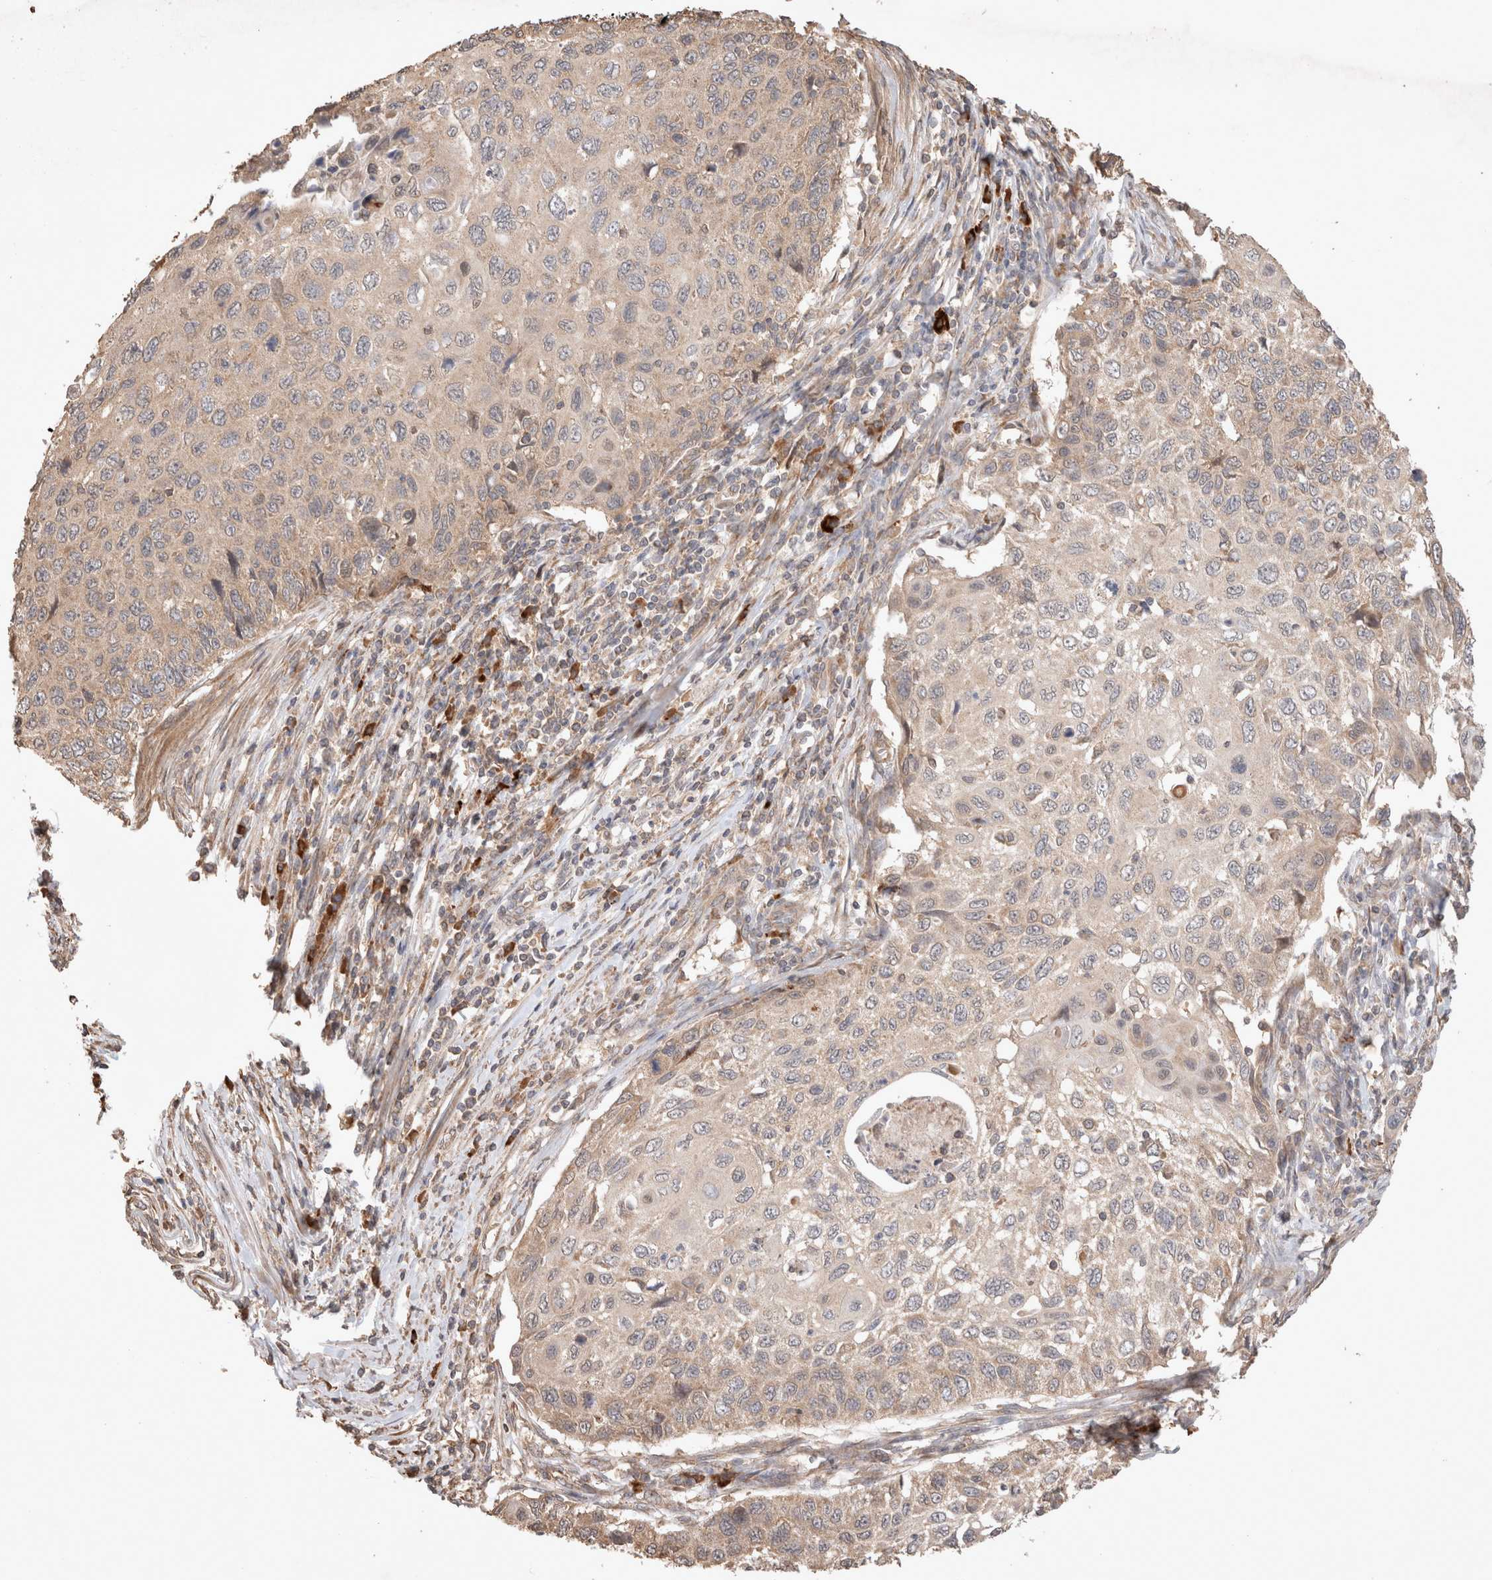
{"staining": {"intensity": "weak", "quantity": "25%-75%", "location": "cytoplasmic/membranous"}, "tissue": "cervical cancer", "cell_type": "Tumor cells", "image_type": "cancer", "snomed": [{"axis": "morphology", "description": "Squamous cell carcinoma, NOS"}, {"axis": "topography", "description": "Cervix"}], "caption": "IHC of cervical cancer (squamous cell carcinoma) displays low levels of weak cytoplasmic/membranous staining in approximately 25%-75% of tumor cells.", "gene": "HROB", "patient": {"sex": "female", "age": 70}}